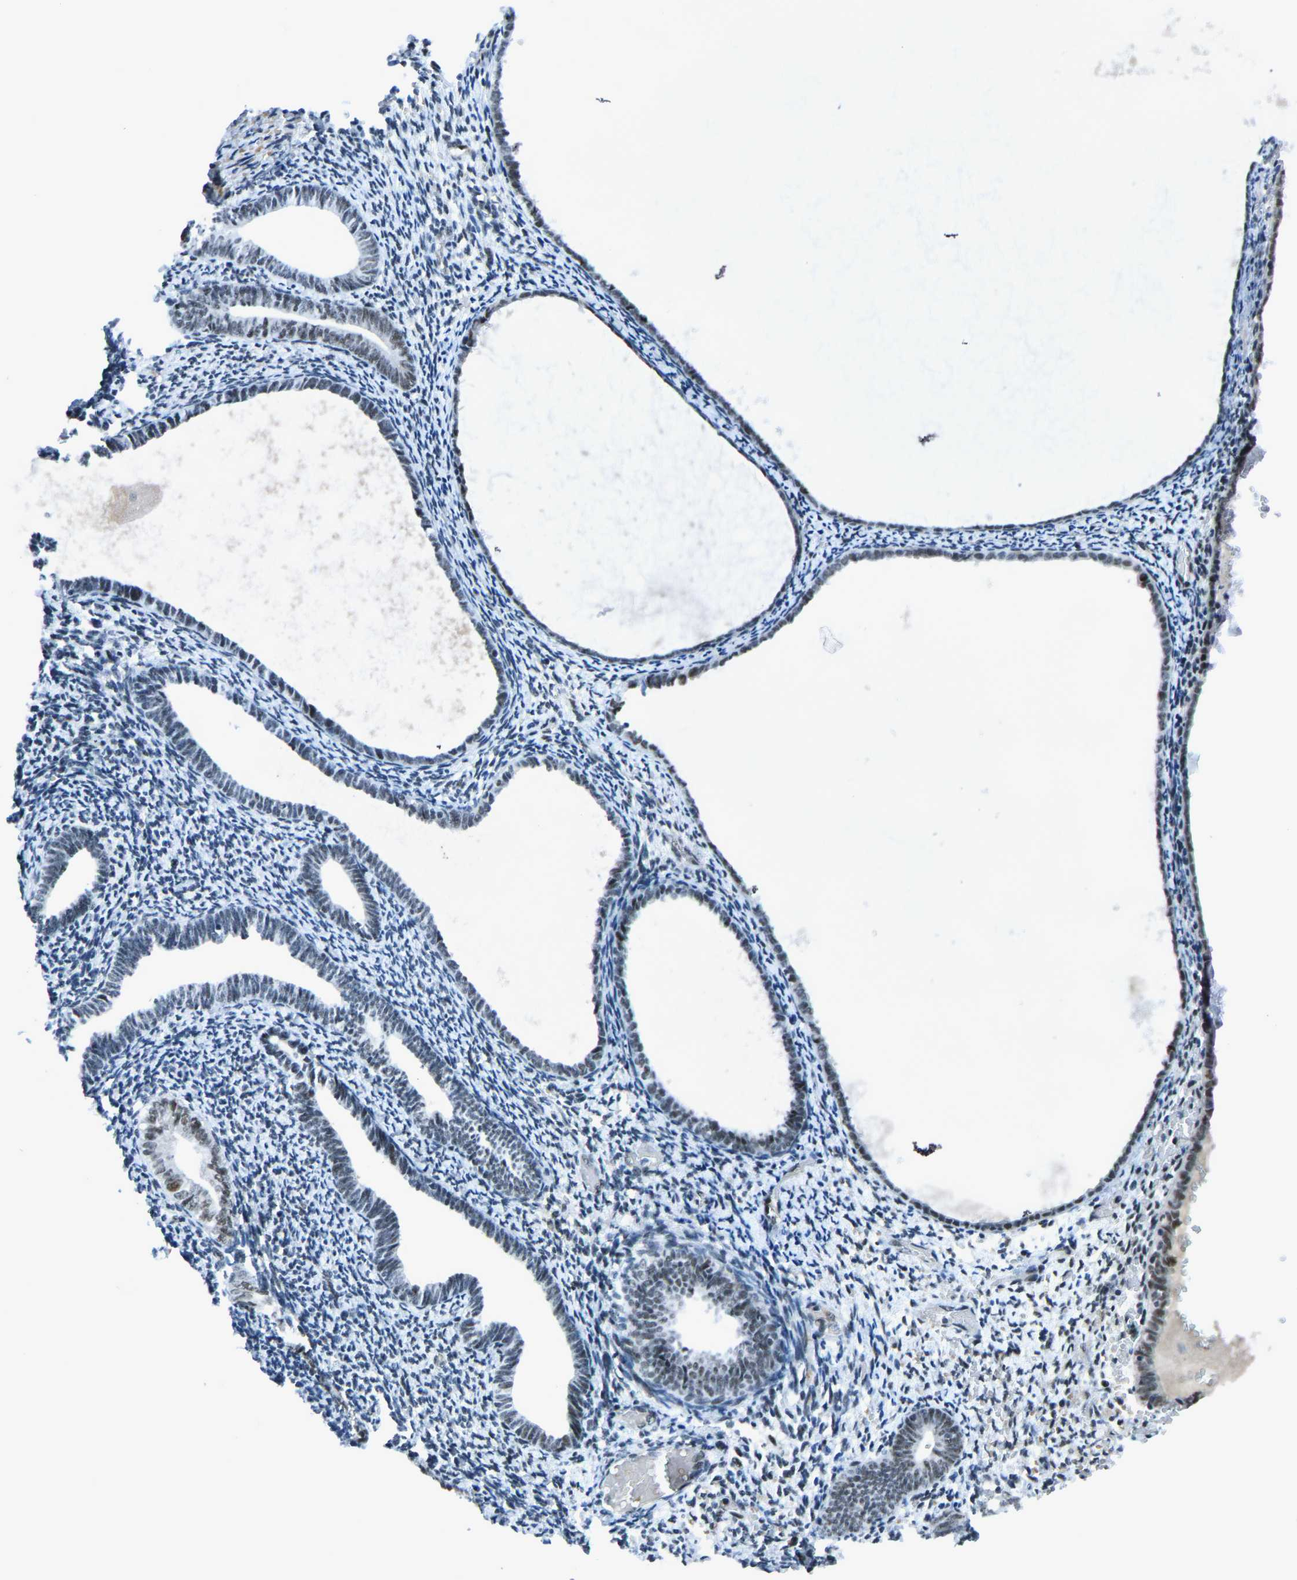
{"staining": {"intensity": "moderate", "quantity": "<25%", "location": "nuclear"}, "tissue": "endometrium", "cell_type": "Cells in endometrial stroma", "image_type": "normal", "snomed": [{"axis": "morphology", "description": "Normal tissue, NOS"}, {"axis": "topography", "description": "Endometrium"}], "caption": "Cells in endometrial stroma exhibit low levels of moderate nuclear staining in about <25% of cells in normal human endometrium. The staining was performed using DAB (3,3'-diaminobenzidine), with brown indicating positive protein expression. Nuclei are stained blue with hematoxylin.", "gene": "PRCC", "patient": {"sex": "female", "age": 66}}